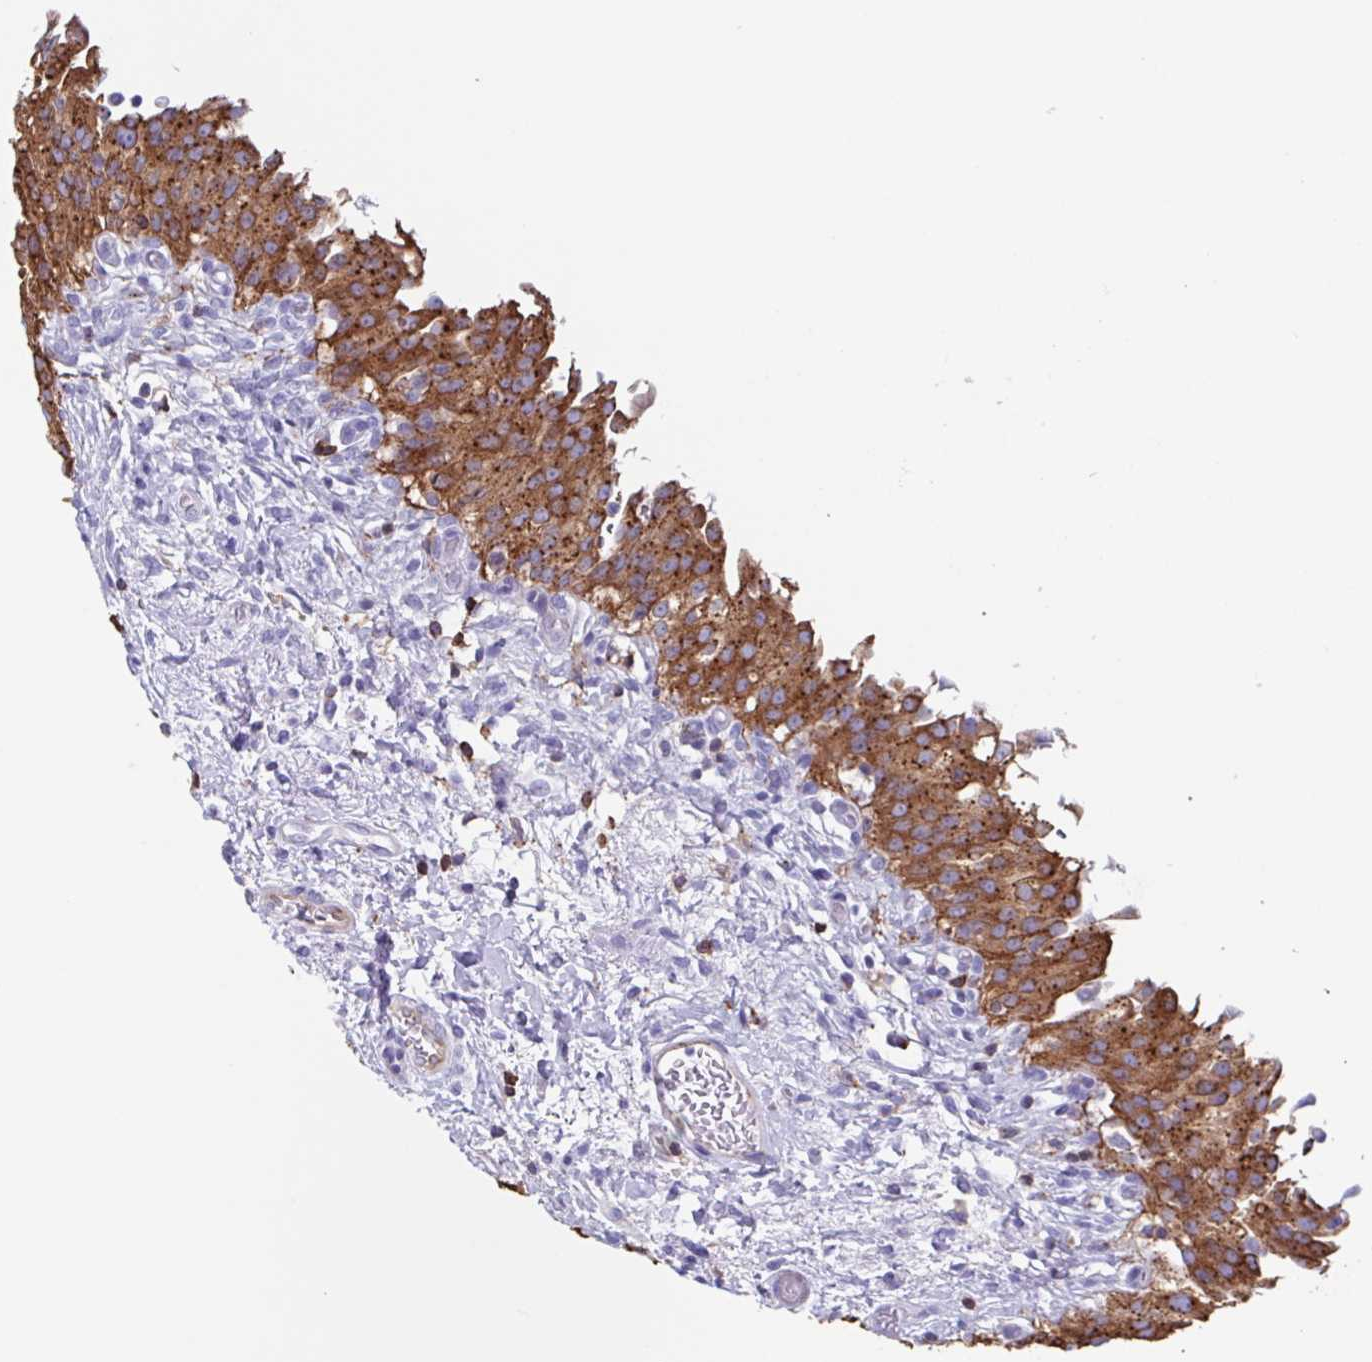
{"staining": {"intensity": "strong", "quantity": ">75%", "location": "cytoplasmic/membranous"}, "tissue": "urinary bladder", "cell_type": "Urothelial cells", "image_type": "normal", "snomed": [{"axis": "morphology", "description": "Normal tissue, NOS"}, {"axis": "topography", "description": "Urinary bladder"}, {"axis": "topography", "description": "Peripheral nerve tissue"}], "caption": "A high-resolution image shows IHC staining of benign urinary bladder, which reveals strong cytoplasmic/membranous expression in about >75% of urothelial cells. Using DAB (brown) and hematoxylin (blue) stains, captured at high magnification using brightfield microscopy.", "gene": "TPD52", "patient": {"sex": "female", "age": 60}}